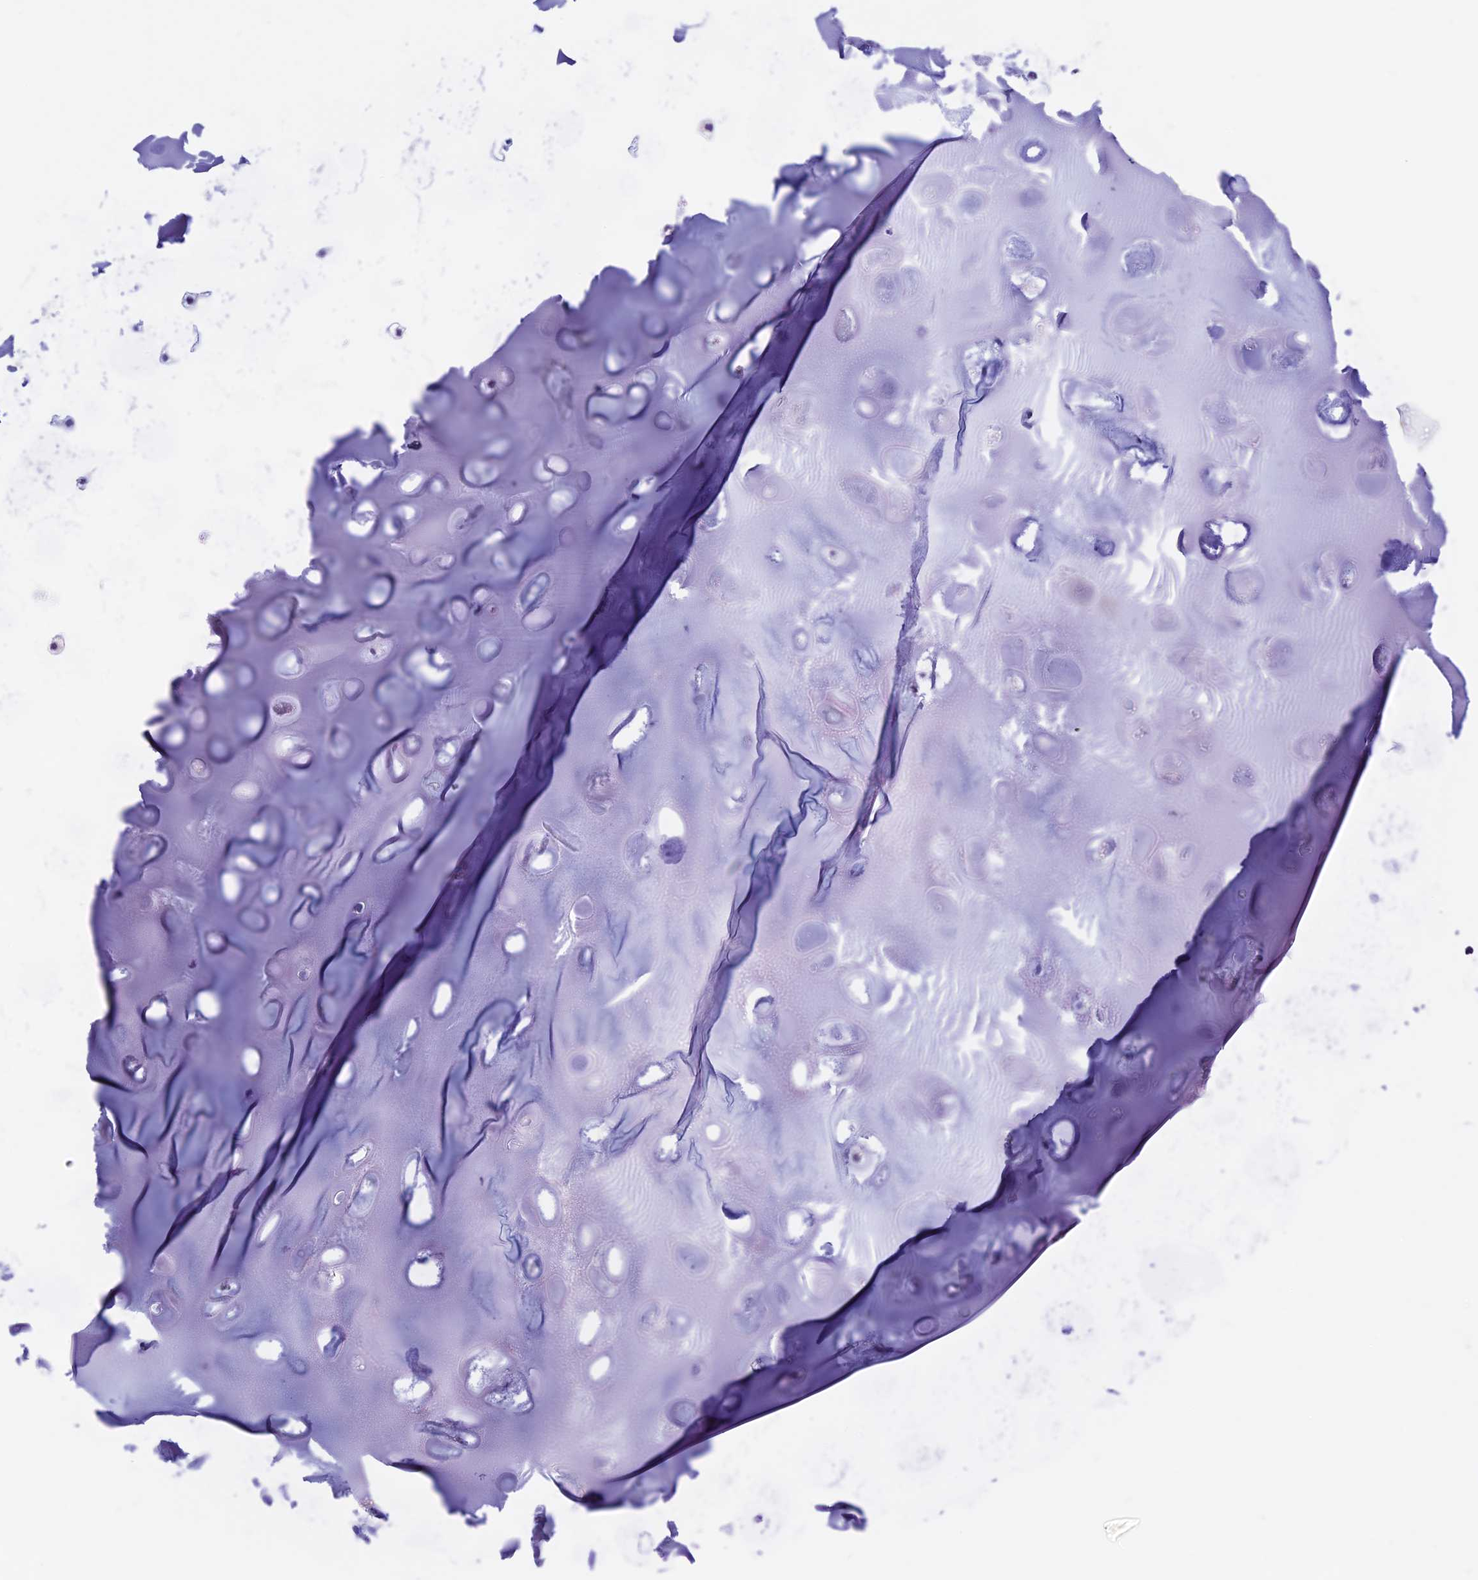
{"staining": {"intensity": "negative", "quantity": "none", "location": "none"}, "tissue": "soft tissue", "cell_type": "Chondrocytes", "image_type": "normal", "snomed": [{"axis": "morphology", "description": "Normal tissue, NOS"}, {"axis": "topography", "description": "Lymph node"}, {"axis": "topography", "description": "Cartilage tissue"}, {"axis": "topography", "description": "Bronchus"}], "caption": "Protein analysis of benign soft tissue reveals no significant staining in chondrocytes. (Immunohistochemistry, brightfield microscopy, high magnification).", "gene": "ANGPTL2", "patient": {"sex": "male", "age": 63}}